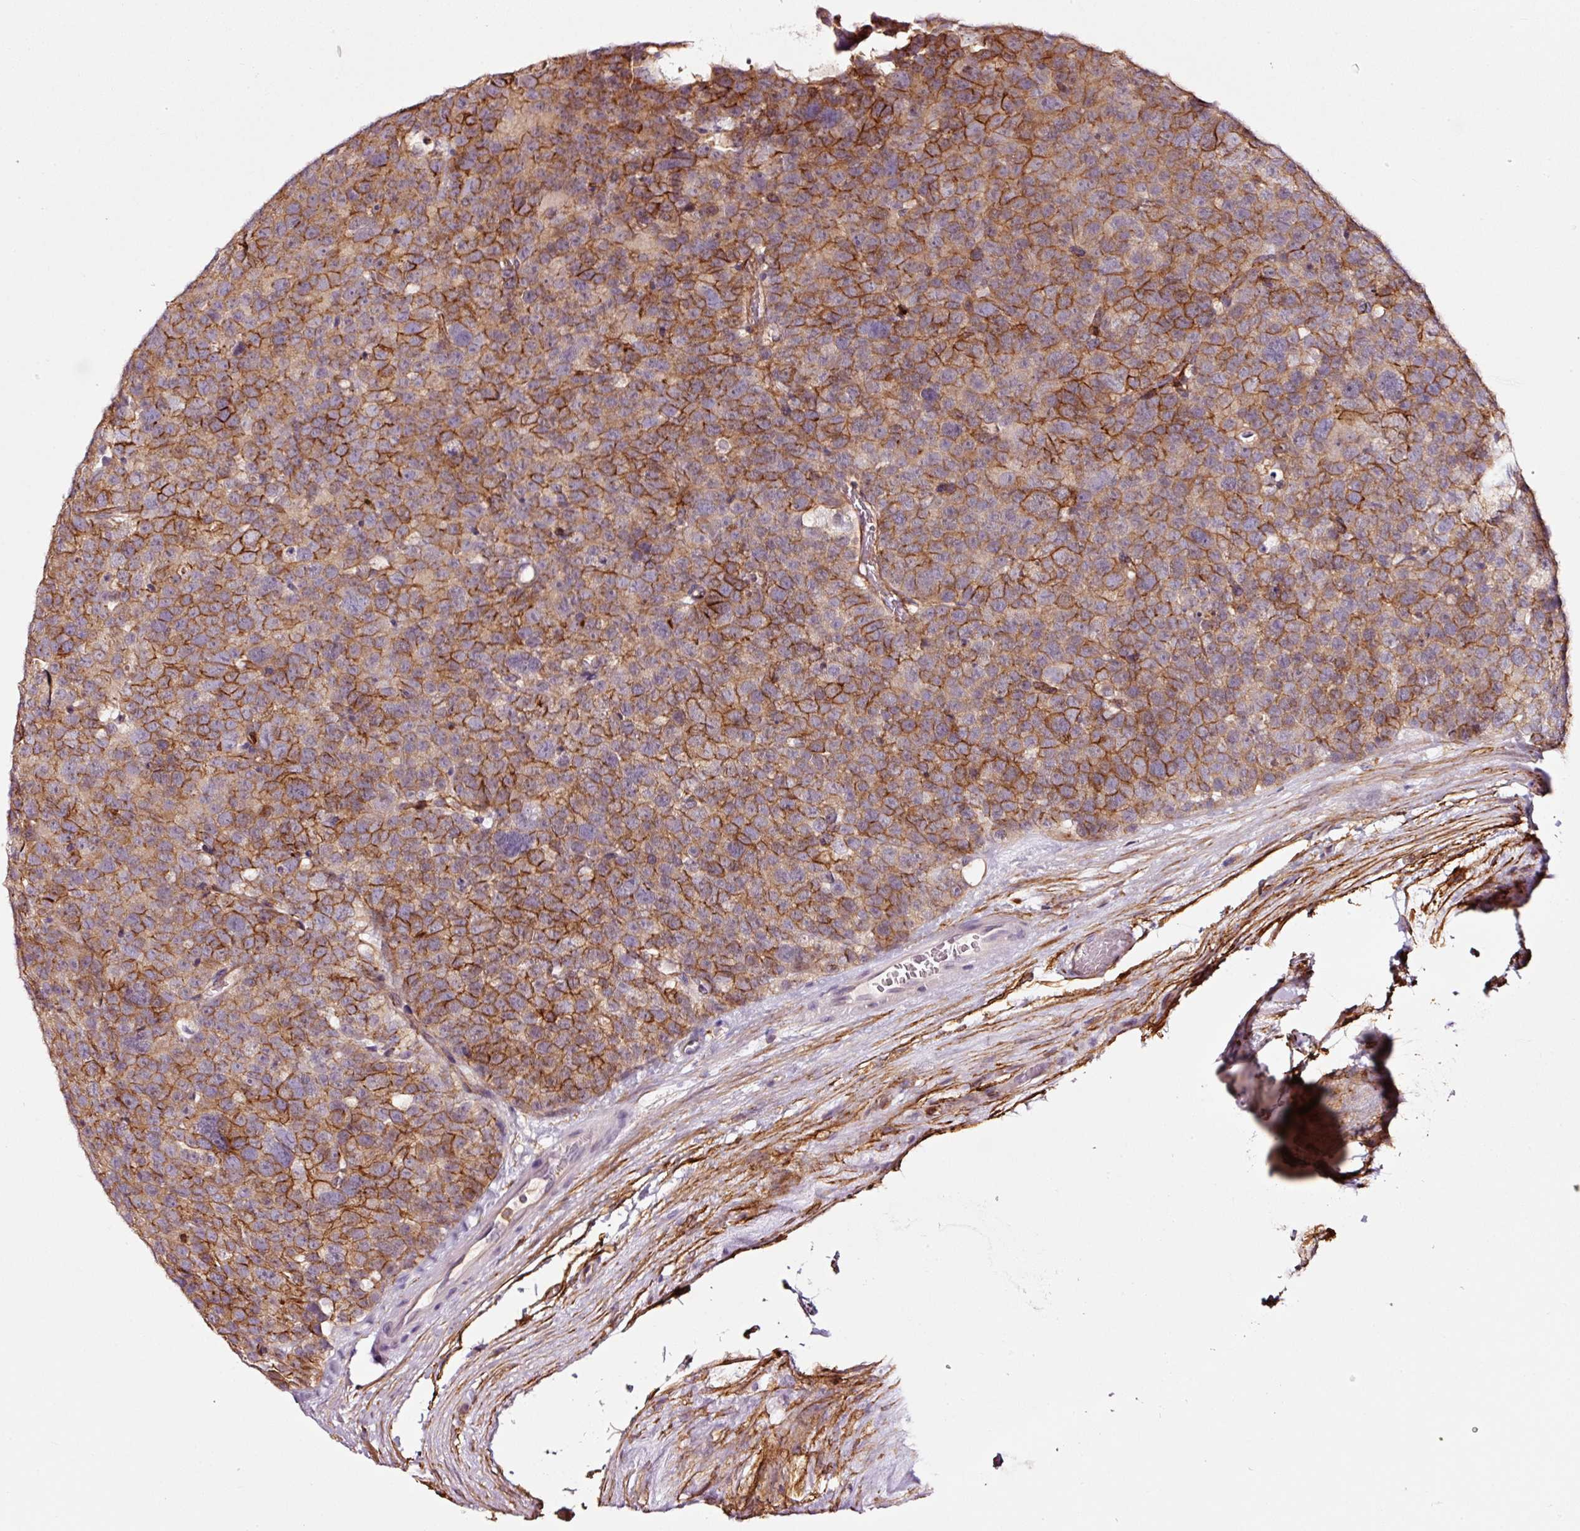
{"staining": {"intensity": "moderate", "quantity": ">75%", "location": "cytoplasmic/membranous"}, "tissue": "testis cancer", "cell_type": "Tumor cells", "image_type": "cancer", "snomed": [{"axis": "morphology", "description": "Seminoma, NOS"}, {"axis": "topography", "description": "Testis"}], "caption": "Immunohistochemical staining of human testis seminoma displays medium levels of moderate cytoplasmic/membranous protein positivity in about >75% of tumor cells.", "gene": "ADD3", "patient": {"sex": "male", "age": 71}}